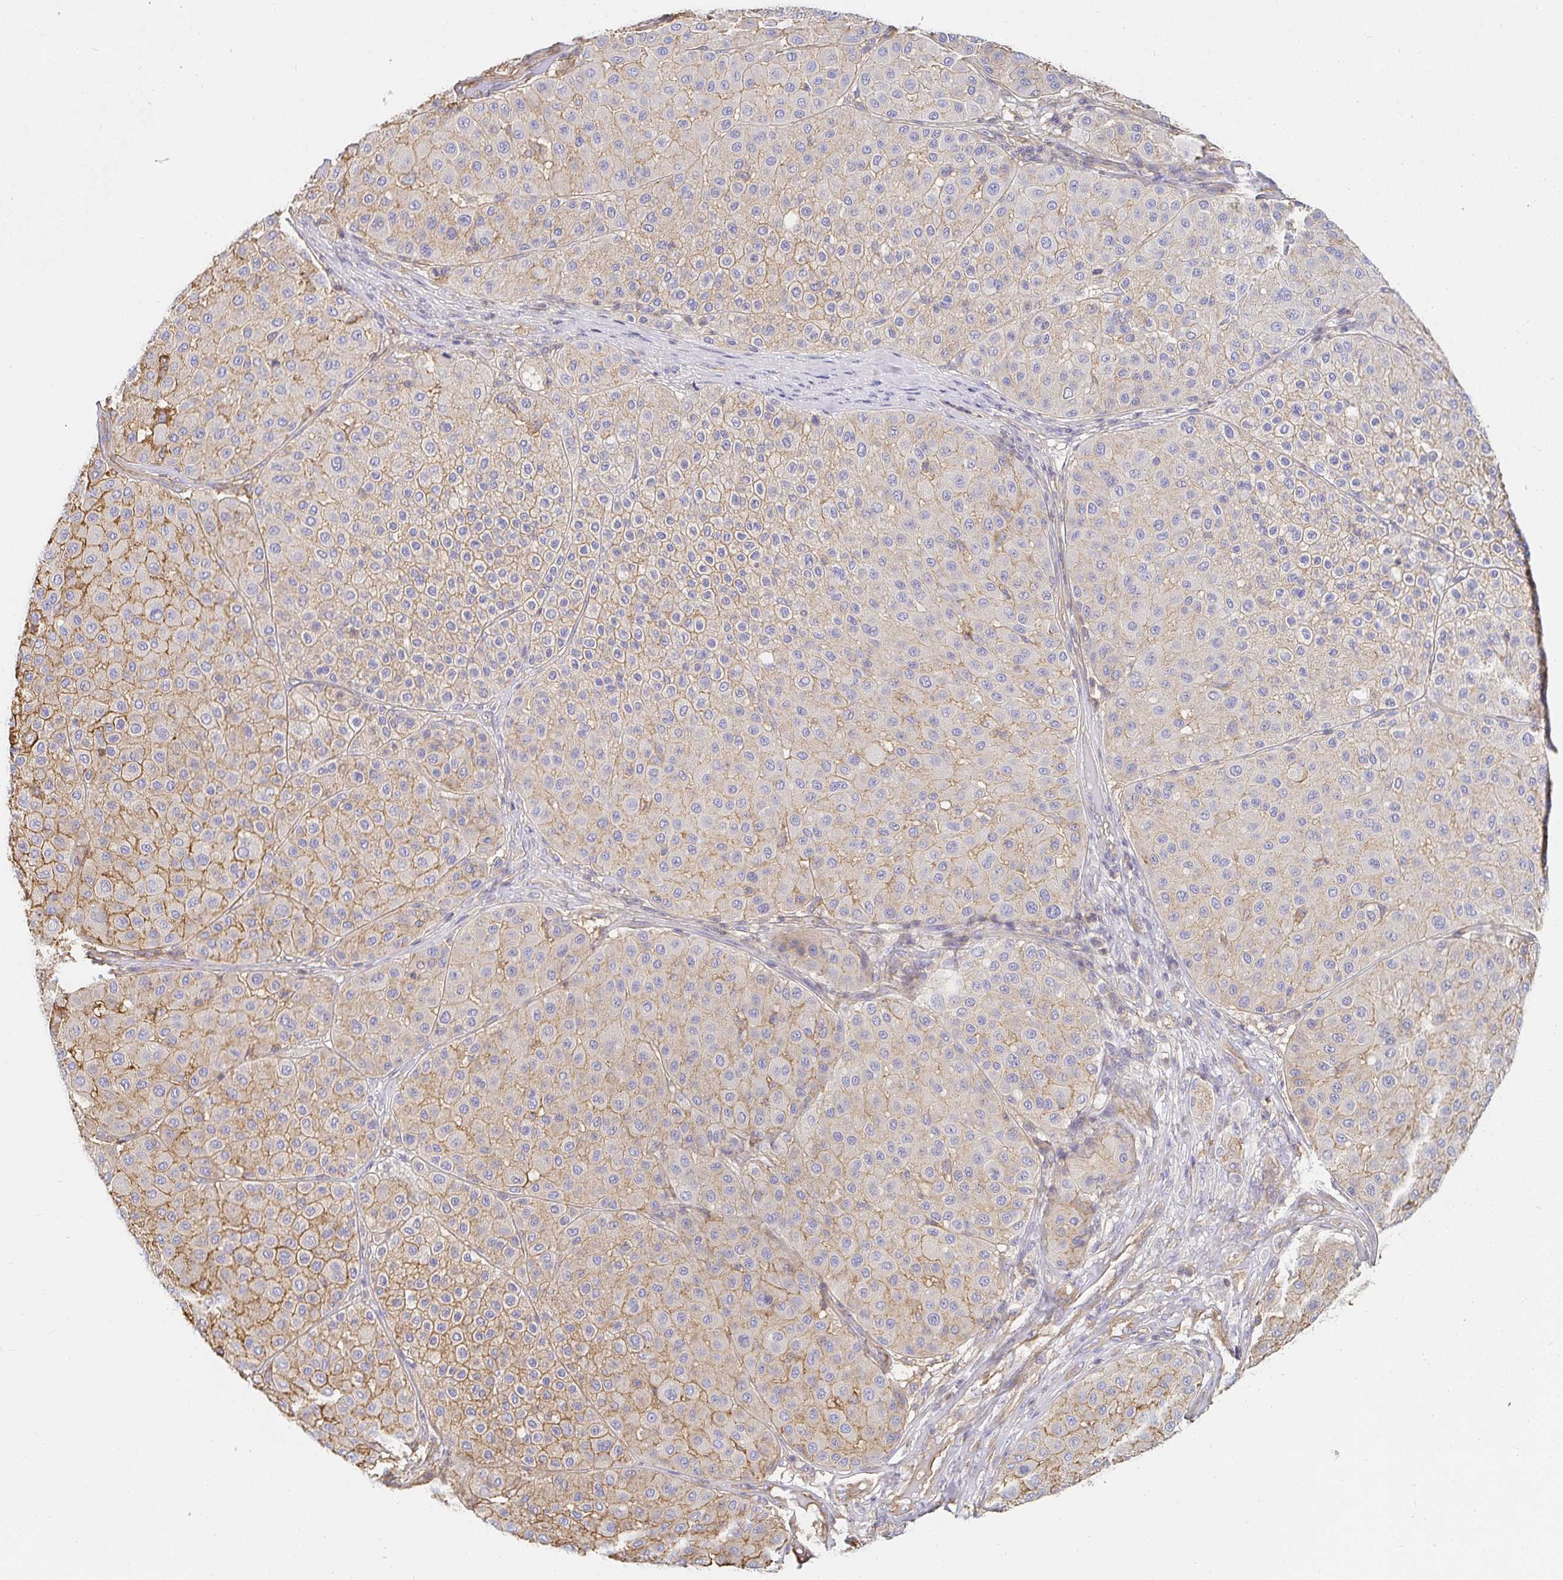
{"staining": {"intensity": "moderate", "quantity": "<25%", "location": "cytoplasmic/membranous"}, "tissue": "melanoma", "cell_type": "Tumor cells", "image_type": "cancer", "snomed": [{"axis": "morphology", "description": "Malignant melanoma, Metastatic site"}, {"axis": "topography", "description": "Smooth muscle"}], "caption": "IHC of human malignant melanoma (metastatic site) reveals low levels of moderate cytoplasmic/membranous expression in approximately <25% of tumor cells.", "gene": "TSPAN19", "patient": {"sex": "male", "age": 41}}